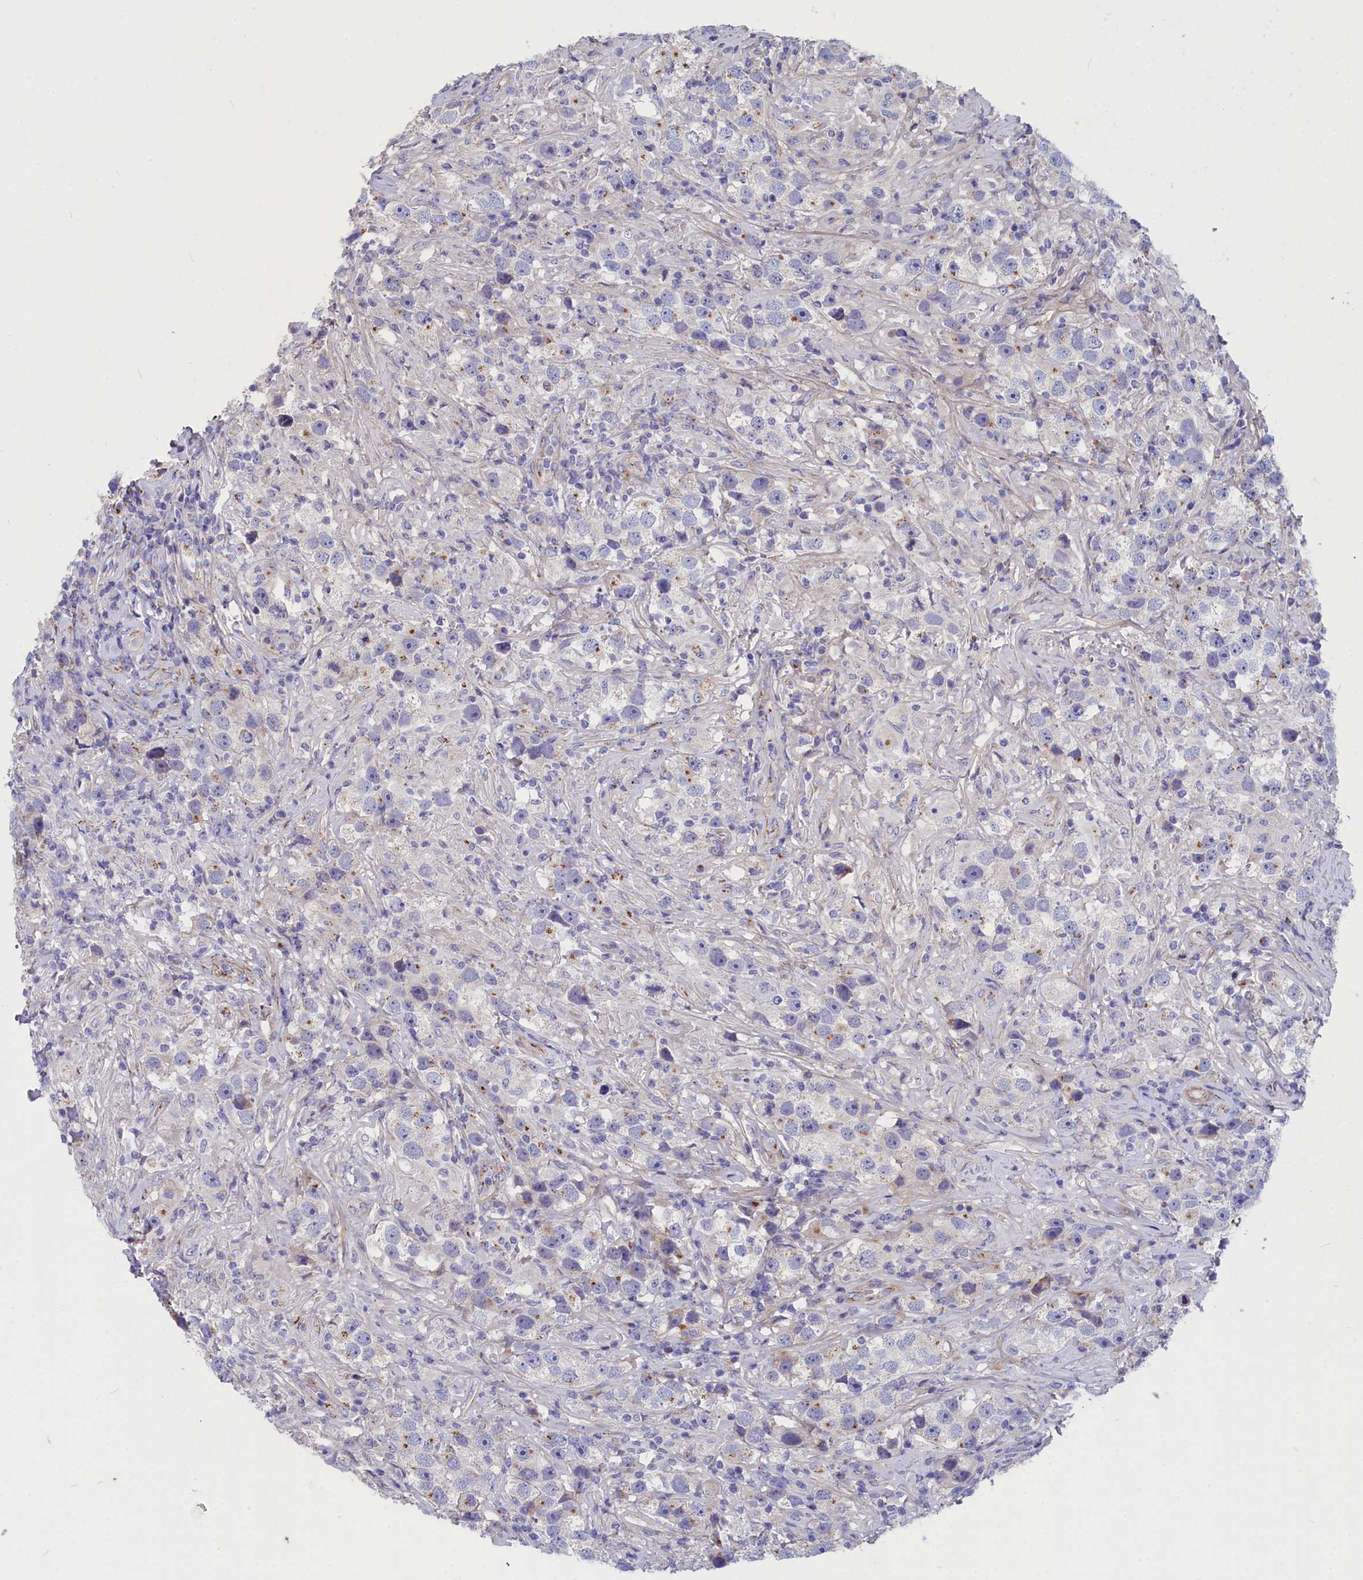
{"staining": {"intensity": "moderate", "quantity": "<25%", "location": "cytoplasmic/membranous"}, "tissue": "testis cancer", "cell_type": "Tumor cells", "image_type": "cancer", "snomed": [{"axis": "morphology", "description": "Seminoma, NOS"}, {"axis": "topography", "description": "Testis"}], "caption": "Human testis seminoma stained with a protein marker exhibits moderate staining in tumor cells.", "gene": "TUBGCP4", "patient": {"sex": "male", "age": 49}}